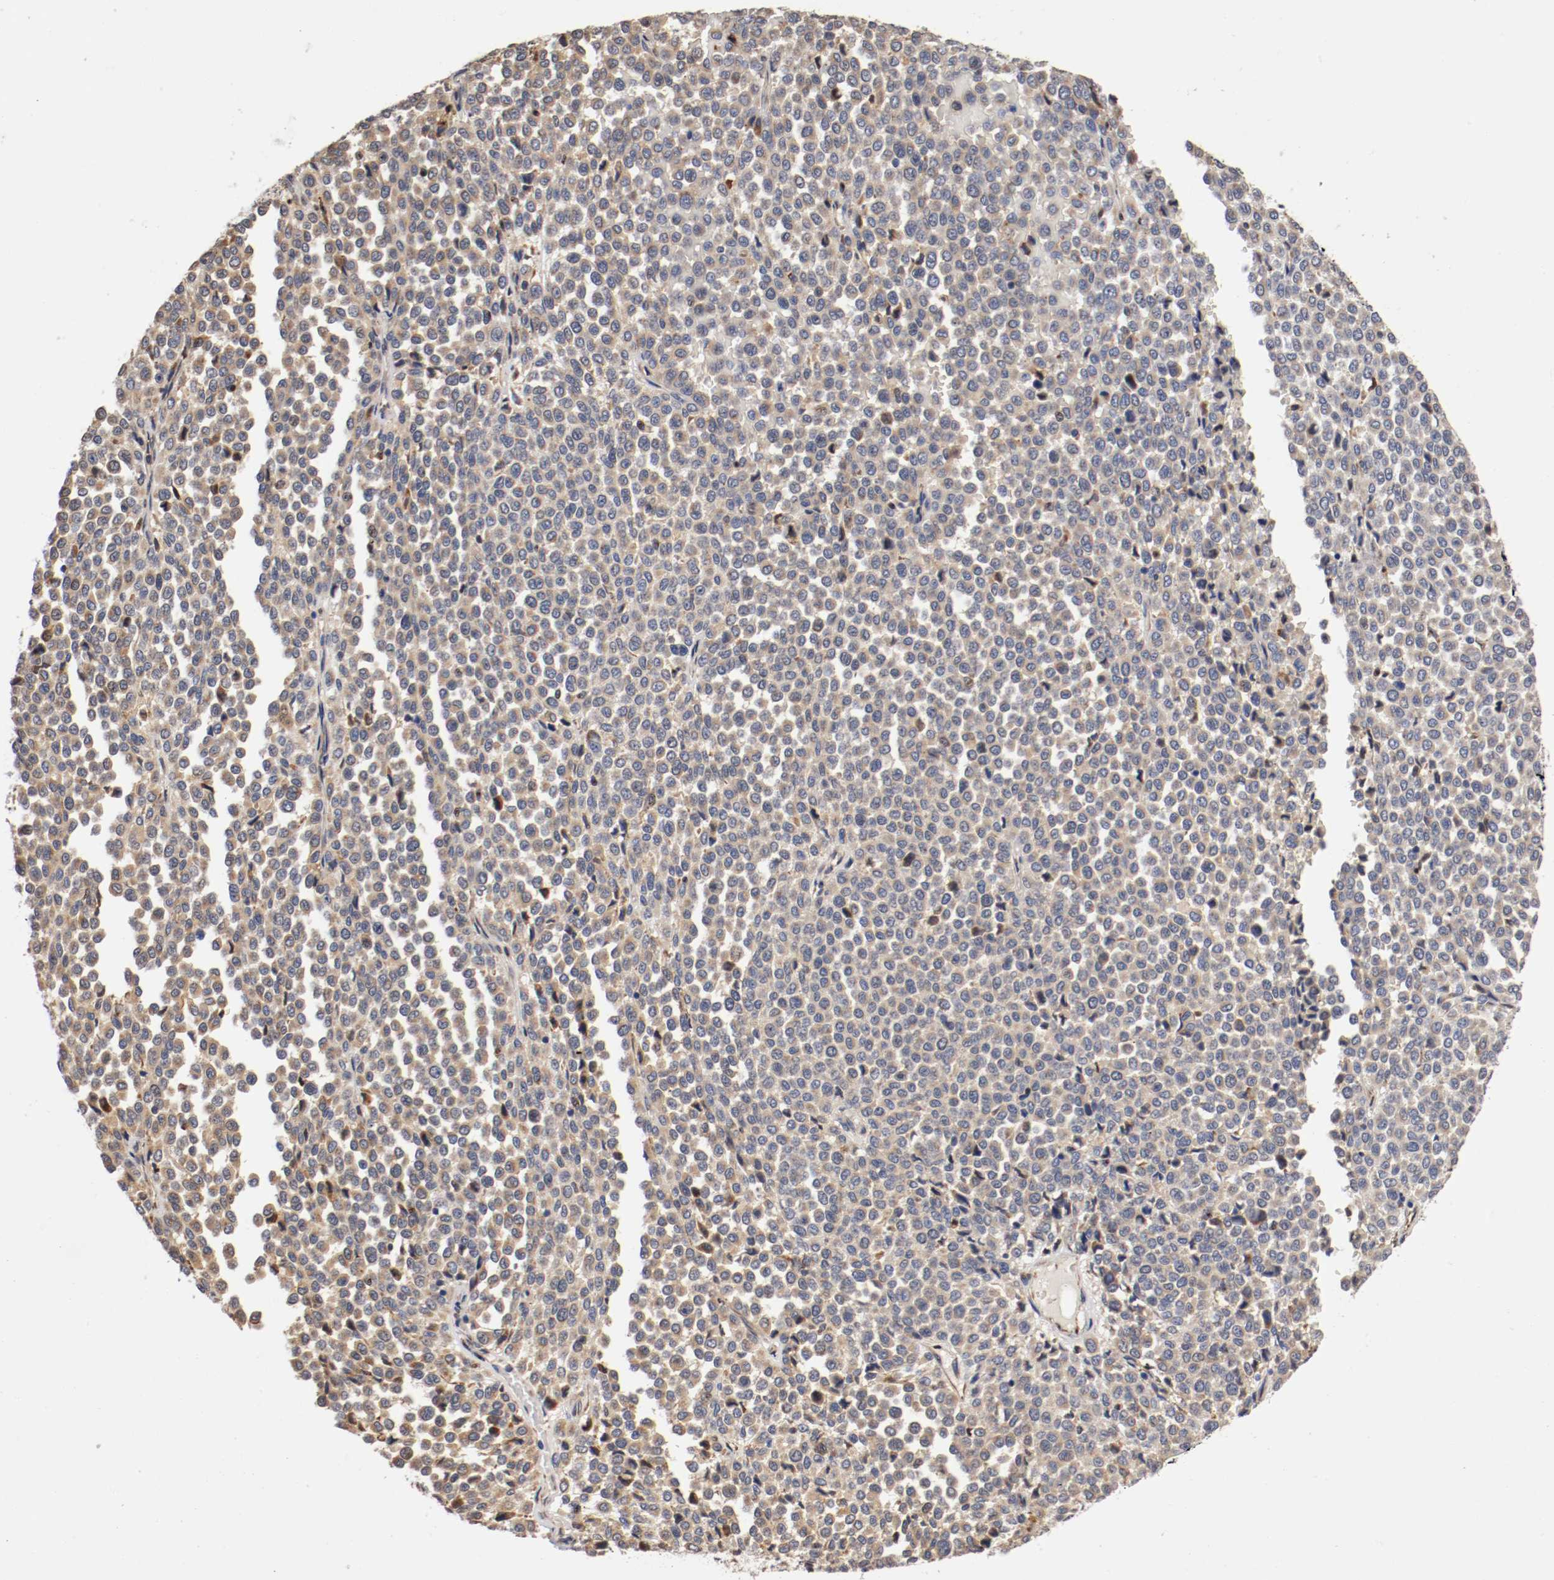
{"staining": {"intensity": "weak", "quantity": ">75%", "location": "cytoplasmic/membranous"}, "tissue": "melanoma", "cell_type": "Tumor cells", "image_type": "cancer", "snomed": [{"axis": "morphology", "description": "Malignant melanoma, Metastatic site"}, {"axis": "topography", "description": "Pancreas"}], "caption": "A high-resolution histopathology image shows IHC staining of melanoma, which reveals weak cytoplasmic/membranous expression in approximately >75% of tumor cells.", "gene": "TNFSF13", "patient": {"sex": "female", "age": 30}}